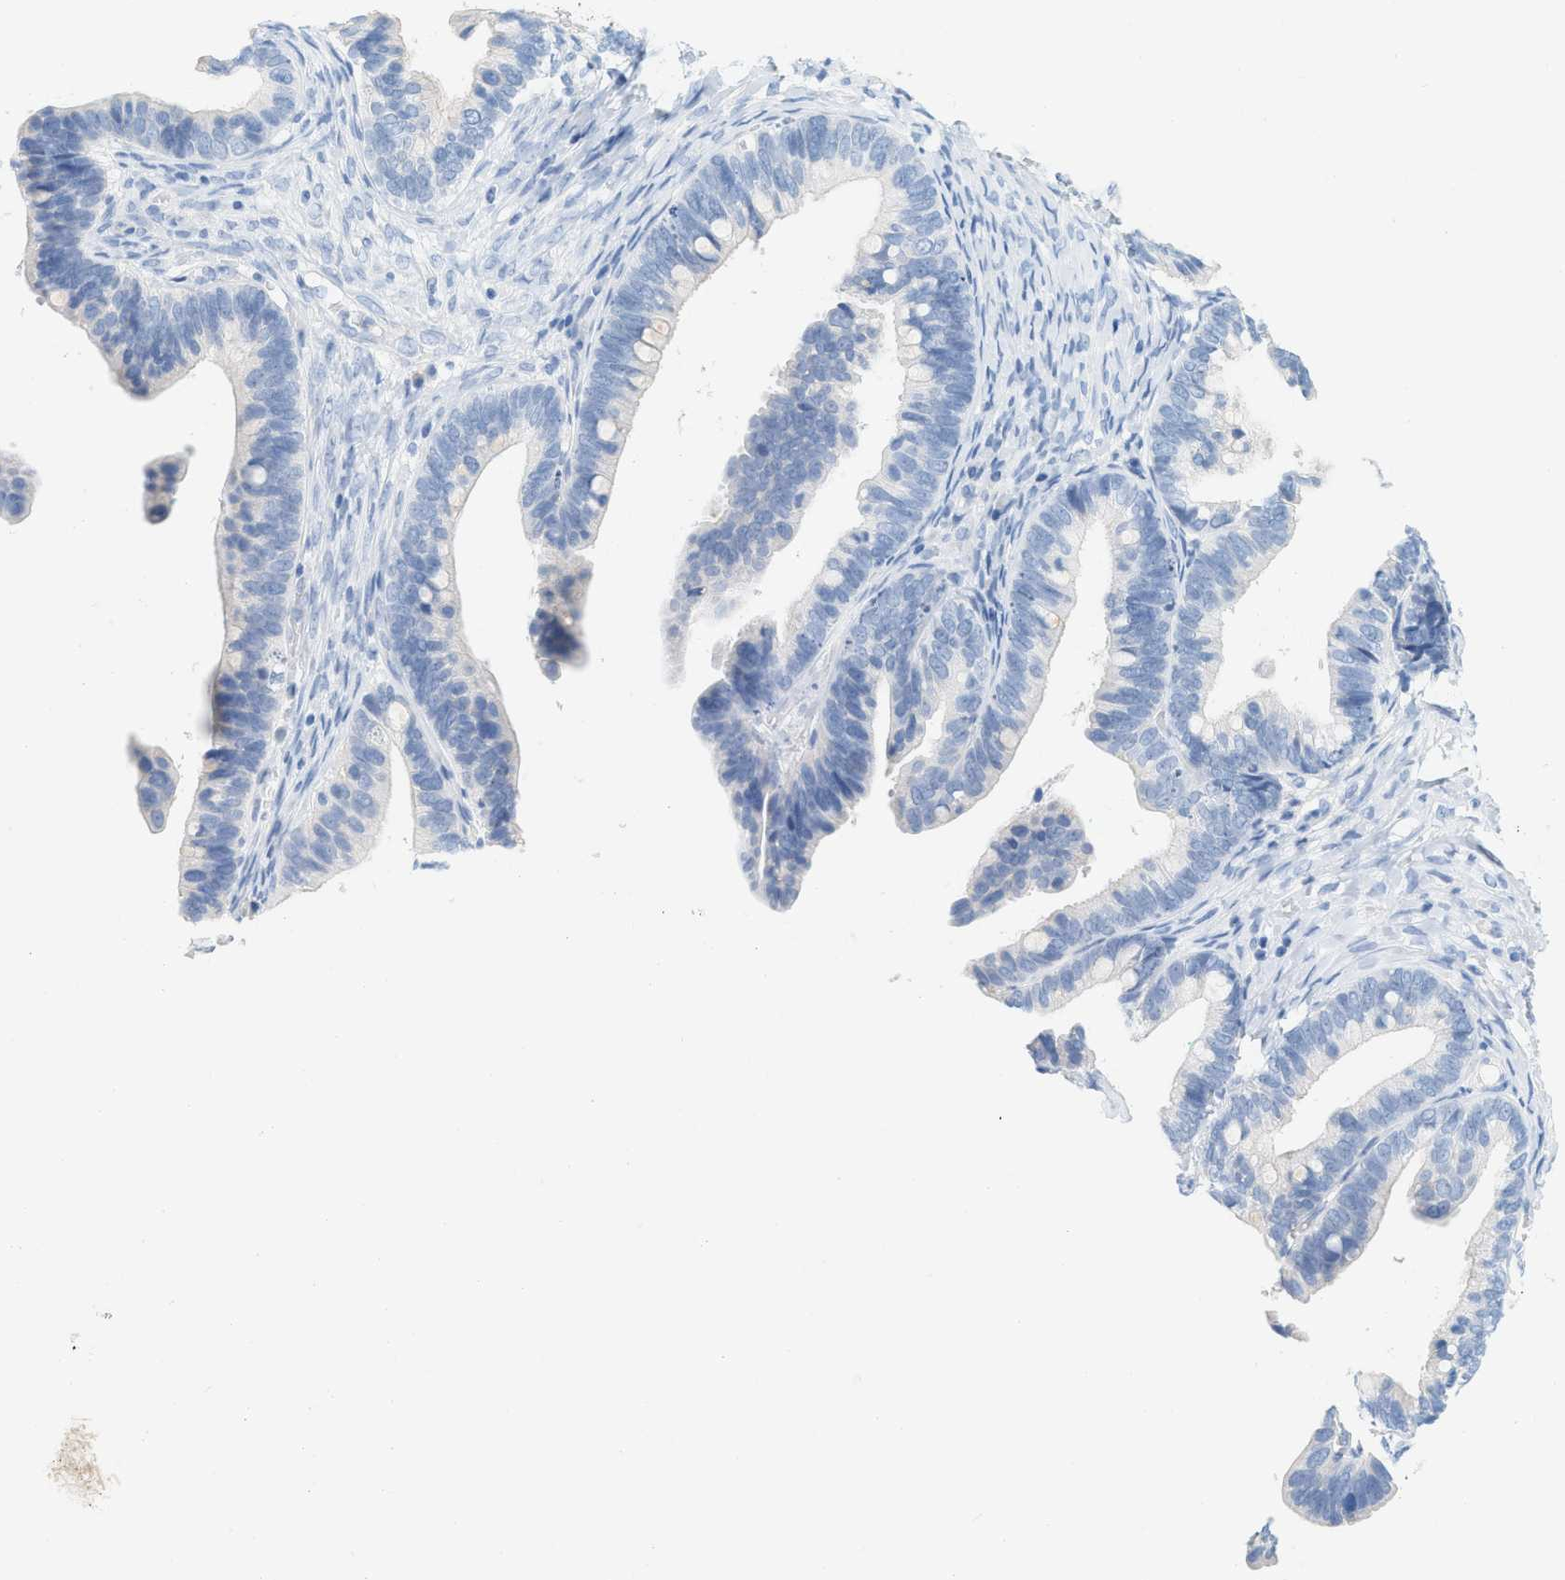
{"staining": {"intensity": "negative", "quantity": "none", "location": "none"}, "tissue": "ovarian cancer", "cell_type": "Tumor cells", "image_type": "cancer", "snomed": [{"axis": "morphology", "description": "Cystadenocarcinoma, serous, NOS"}, {"axis": "topography", "description": "Ovary"}], "caption": "Tumor cells are negative for brown protein staining in ovarian serous cystadenocarcinoma.", "gene": "PAPPA", "patient": {"sex": "female", "age": 56}}